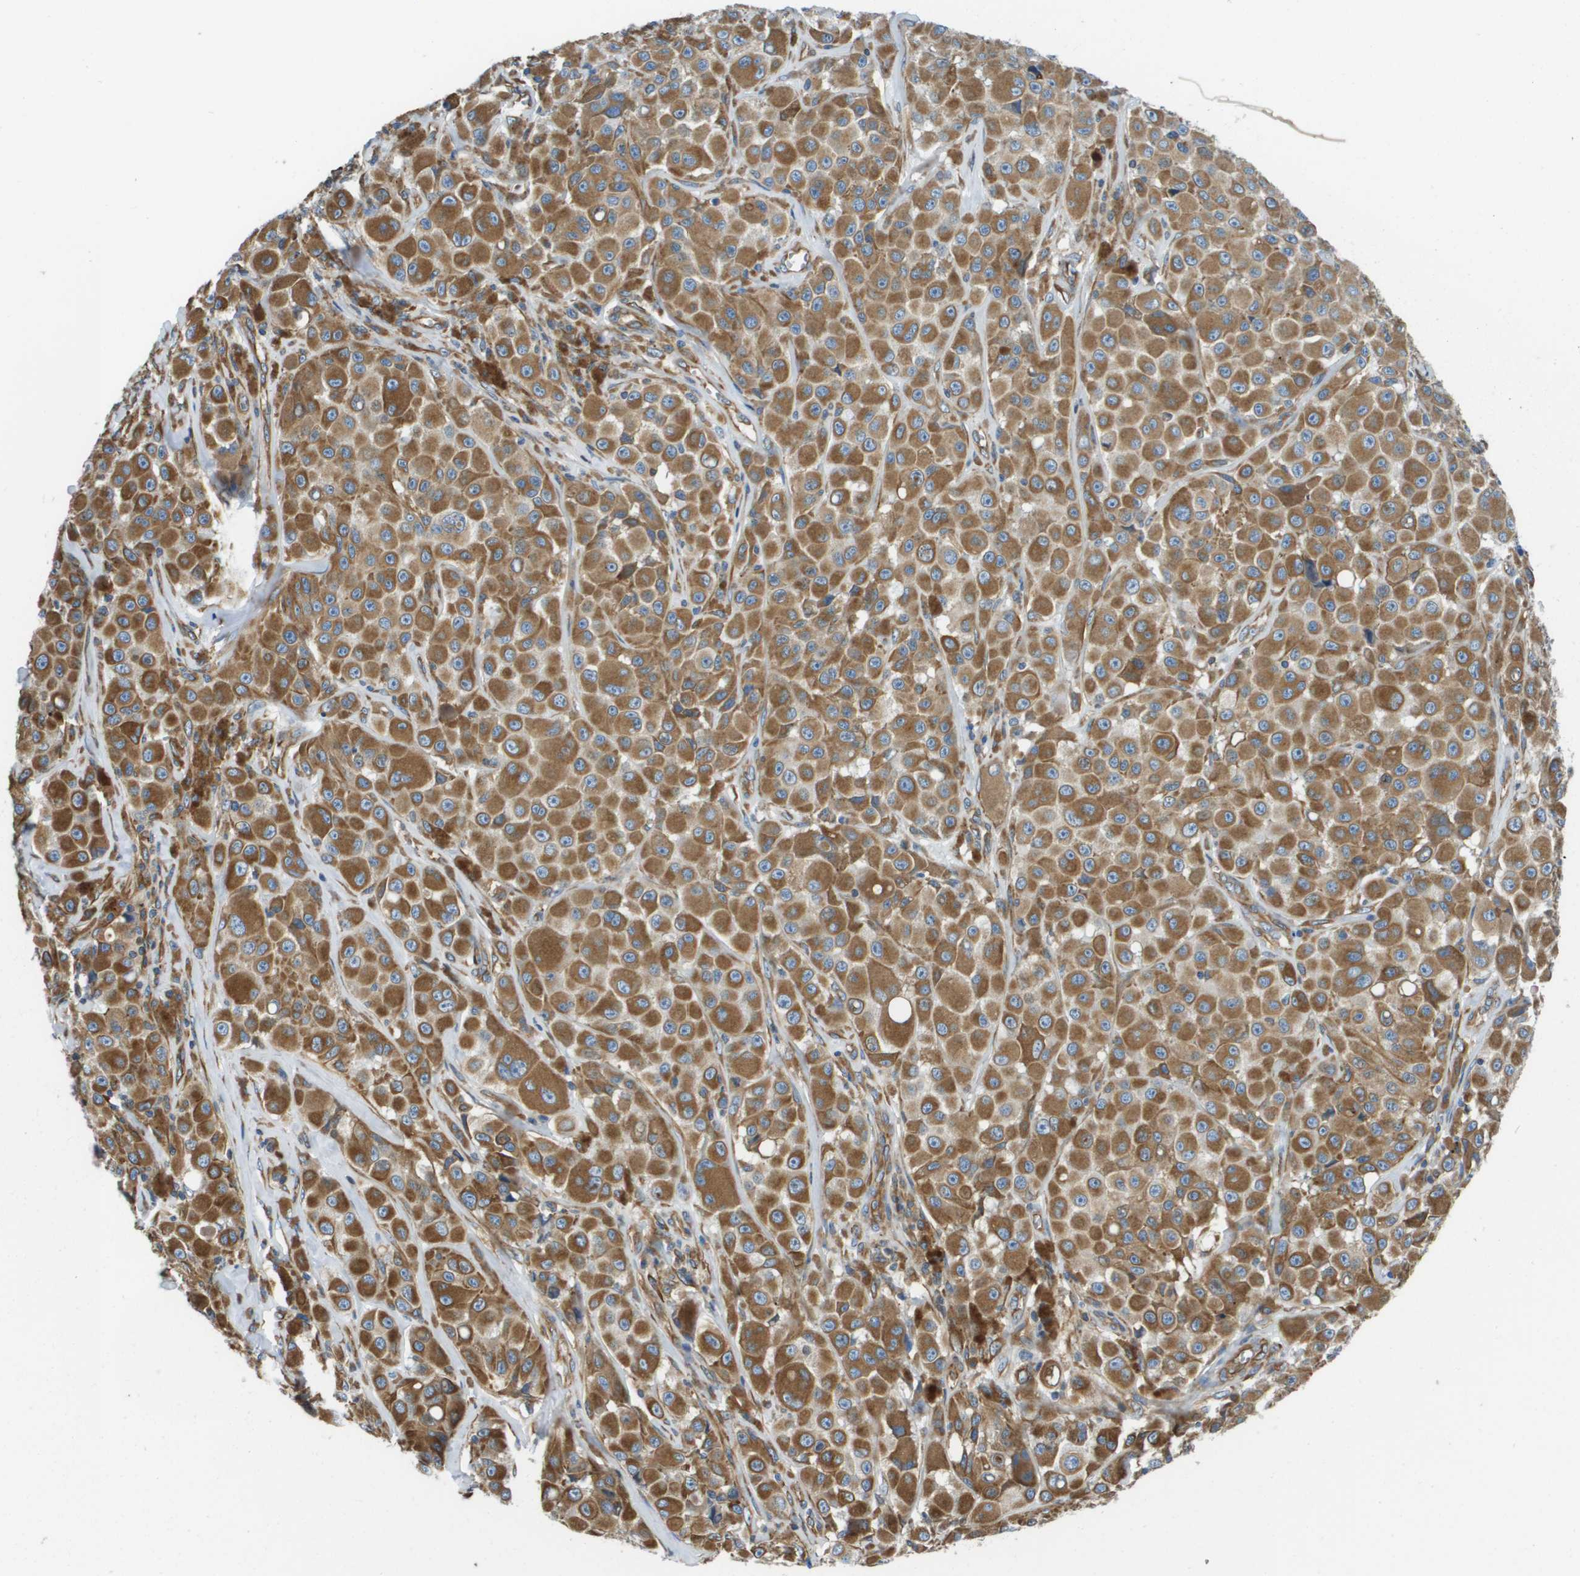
{"staining": {"intensity": "weak", "quantity": ">75%", "location": "cytoplasmic/membranous"}, "tissue": "melanoma", "cell_type": "Tumor cells", "image_type": "cancer", "snomed": [{"axis": "morphology", "description": "Malignant melanoma, NOS"}, {"axis": "topography", "description": "Skin"}], "caption": "Immunohistochemistry (IHC) (DAB (3,3'-diaminobenzidine)) staining of human melanoma shows weak cytoplasmic/membranous protein staining in approximately >75% of tumor cells. (DAB IHC with brightfield microscopy, high magnification).", "gene": "HSD17B12", "patient": {"sex": "male", "age": 84}}